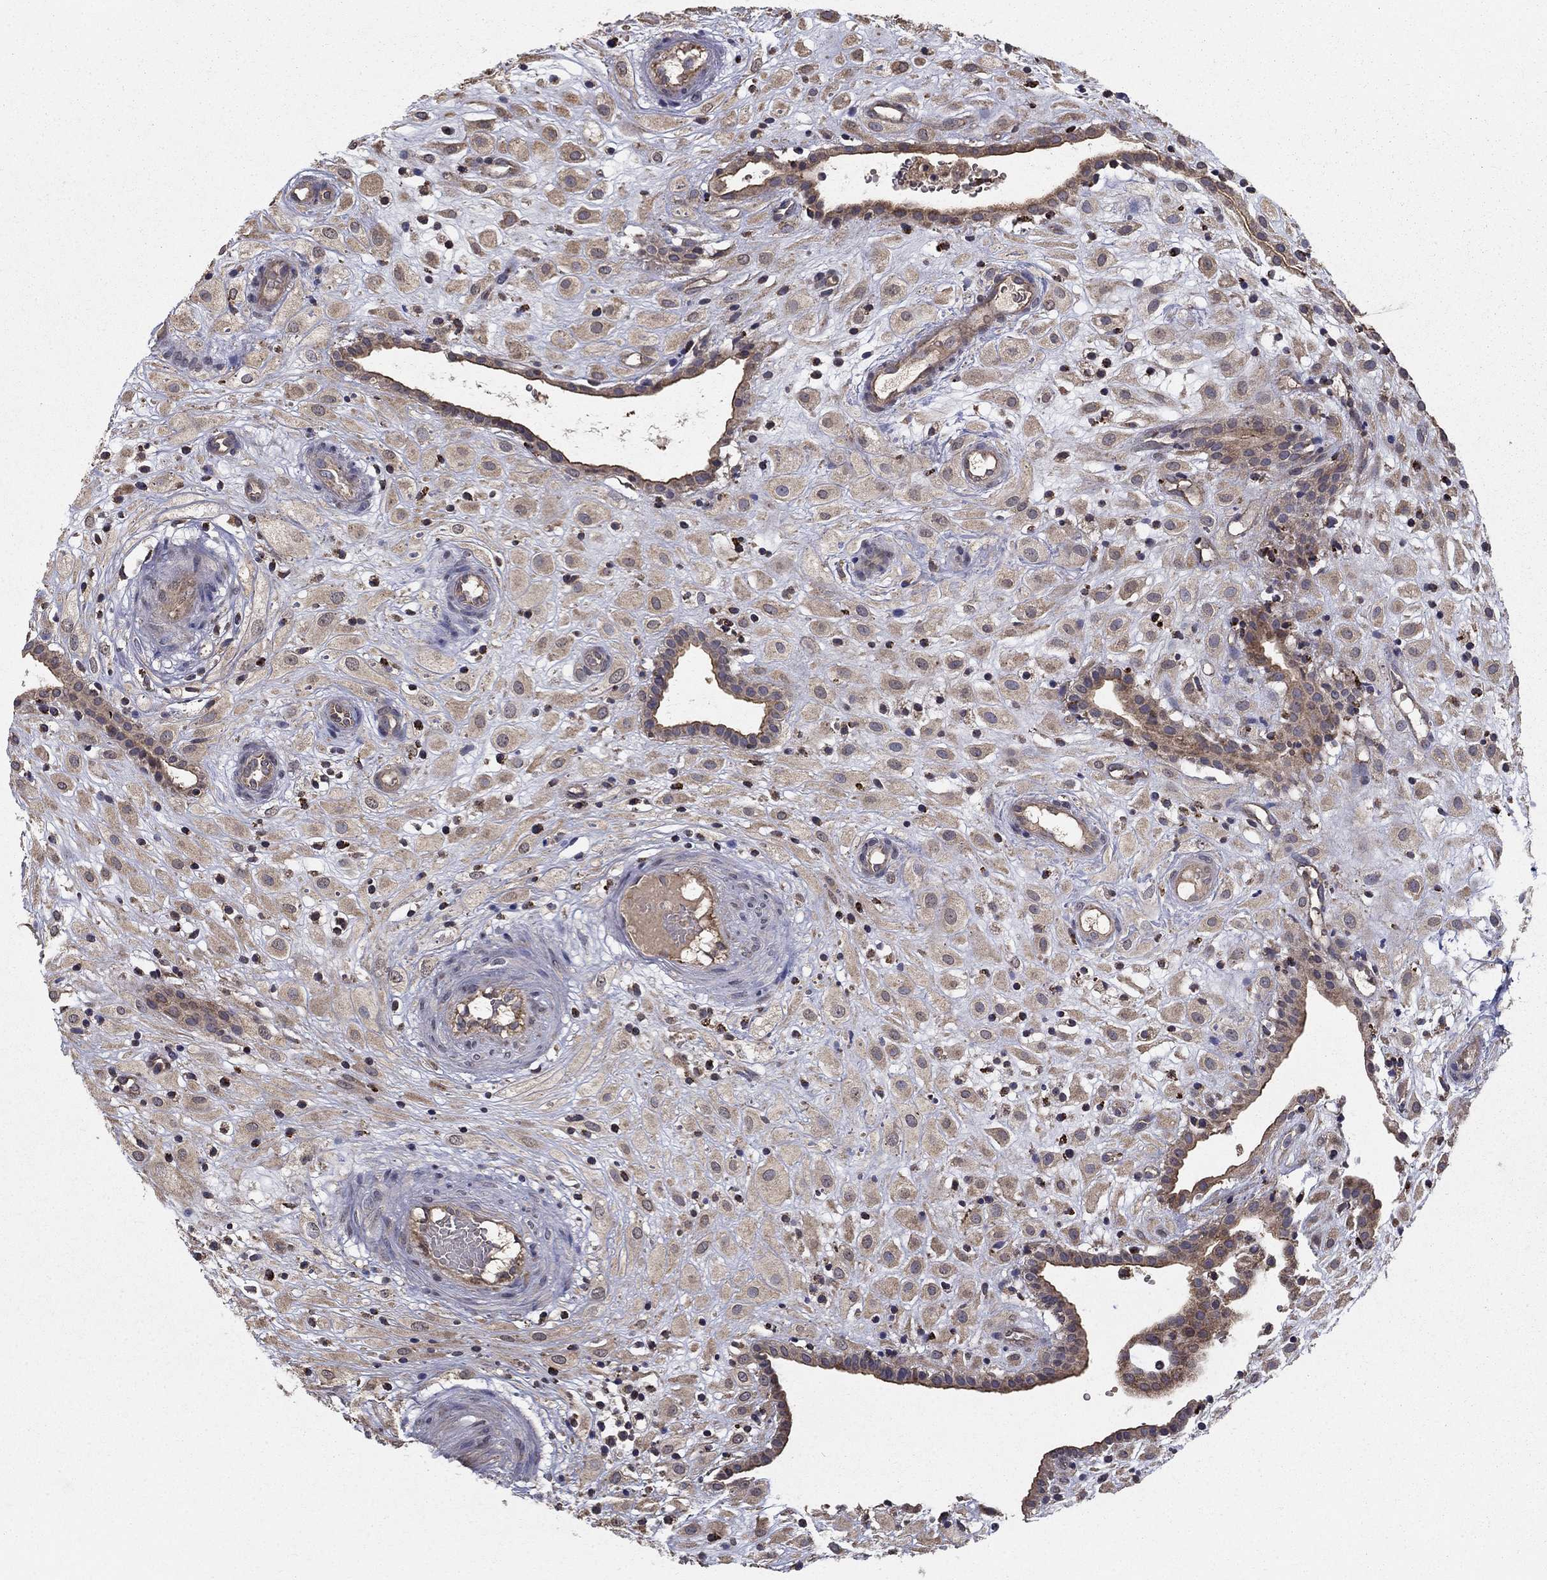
{"staining": {"intensity": "weak", "quantity": "25%-75%", "location": "cytoplasmic/membranous"}, "tissue": "placenta", "cell_type": "Decidual cells", "image_type": "normal", "snomed": [{"axis": "morphology", "description": "Normal tissue, NOS"}, {"axis": "topography", "description": "Placenta"}], "caption": "Immunohistochemistry (IHC) (DAB (3,3'-diaminobenzidine)) staining of benign human placenta exhibits weak cytoplasmic/membranous protein expression in about 25%-75% of decidual cells.", "gene": "SLC2A13", "patient": {"sex": "female", "age": 24}}